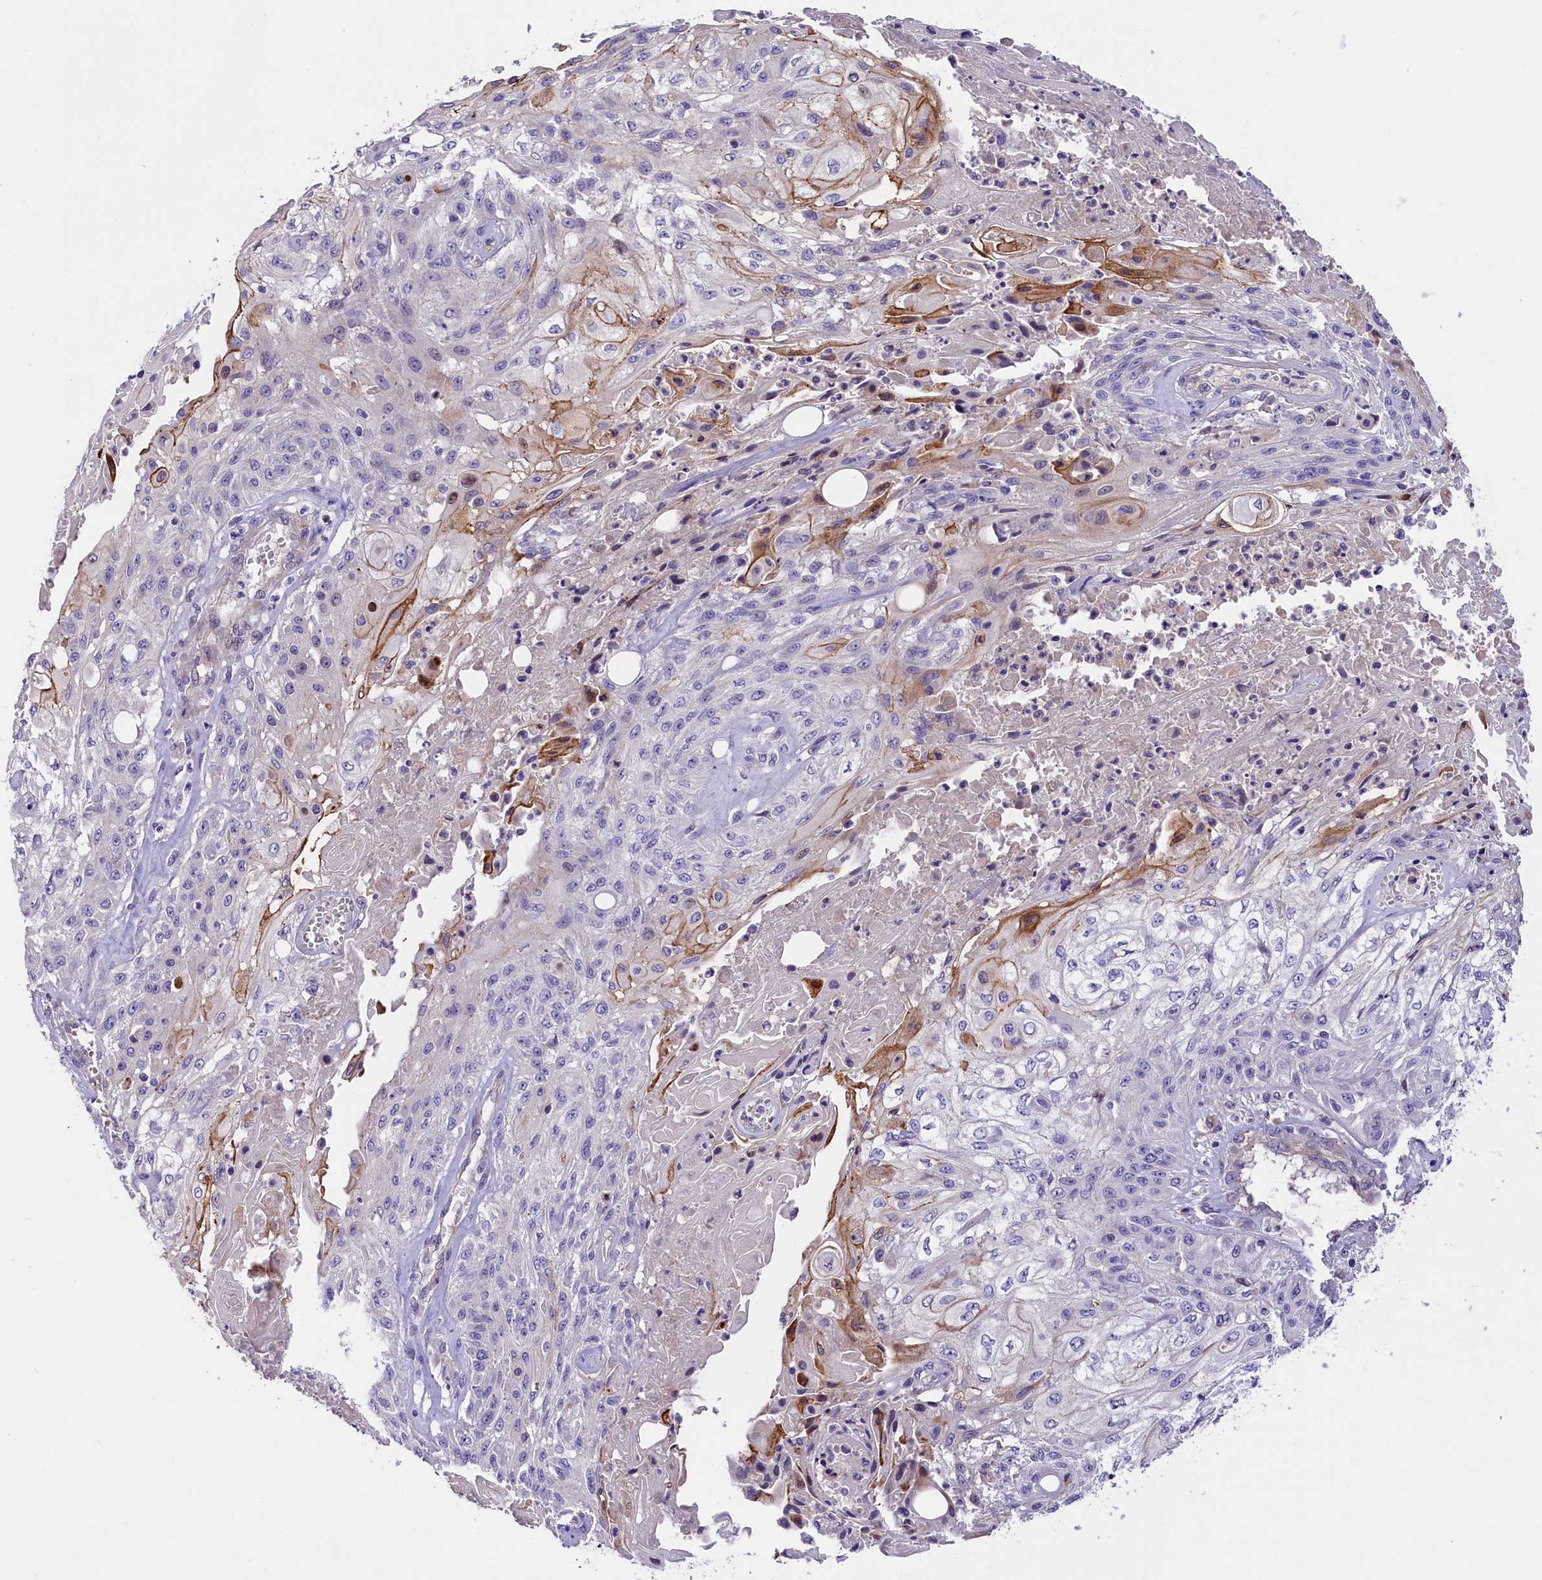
{"staining": {"intensity": "negative", "quantity": "none", "location": "none"}, "tissue": "skin cancer", "cell_type": "Tumor cells", "image_type": "cancer", "snomed": [{"axis": "morphology", "description": "Squamous cell carcinoma, NOS"}, {"axis": "morphology", "description": "Squamous cell carcinoma, metastatic, NOS"}, {"axis": "topography", "description": "Skin"}, {"axis": "topography", "description": "Lymph node"}], "caption": "The photomicrograph exhibits no significant expression in tumor cells of skin squamous cell carcinoma.", "gene": "CCDC32", "patient": {"sex": "male", "age": 75}}